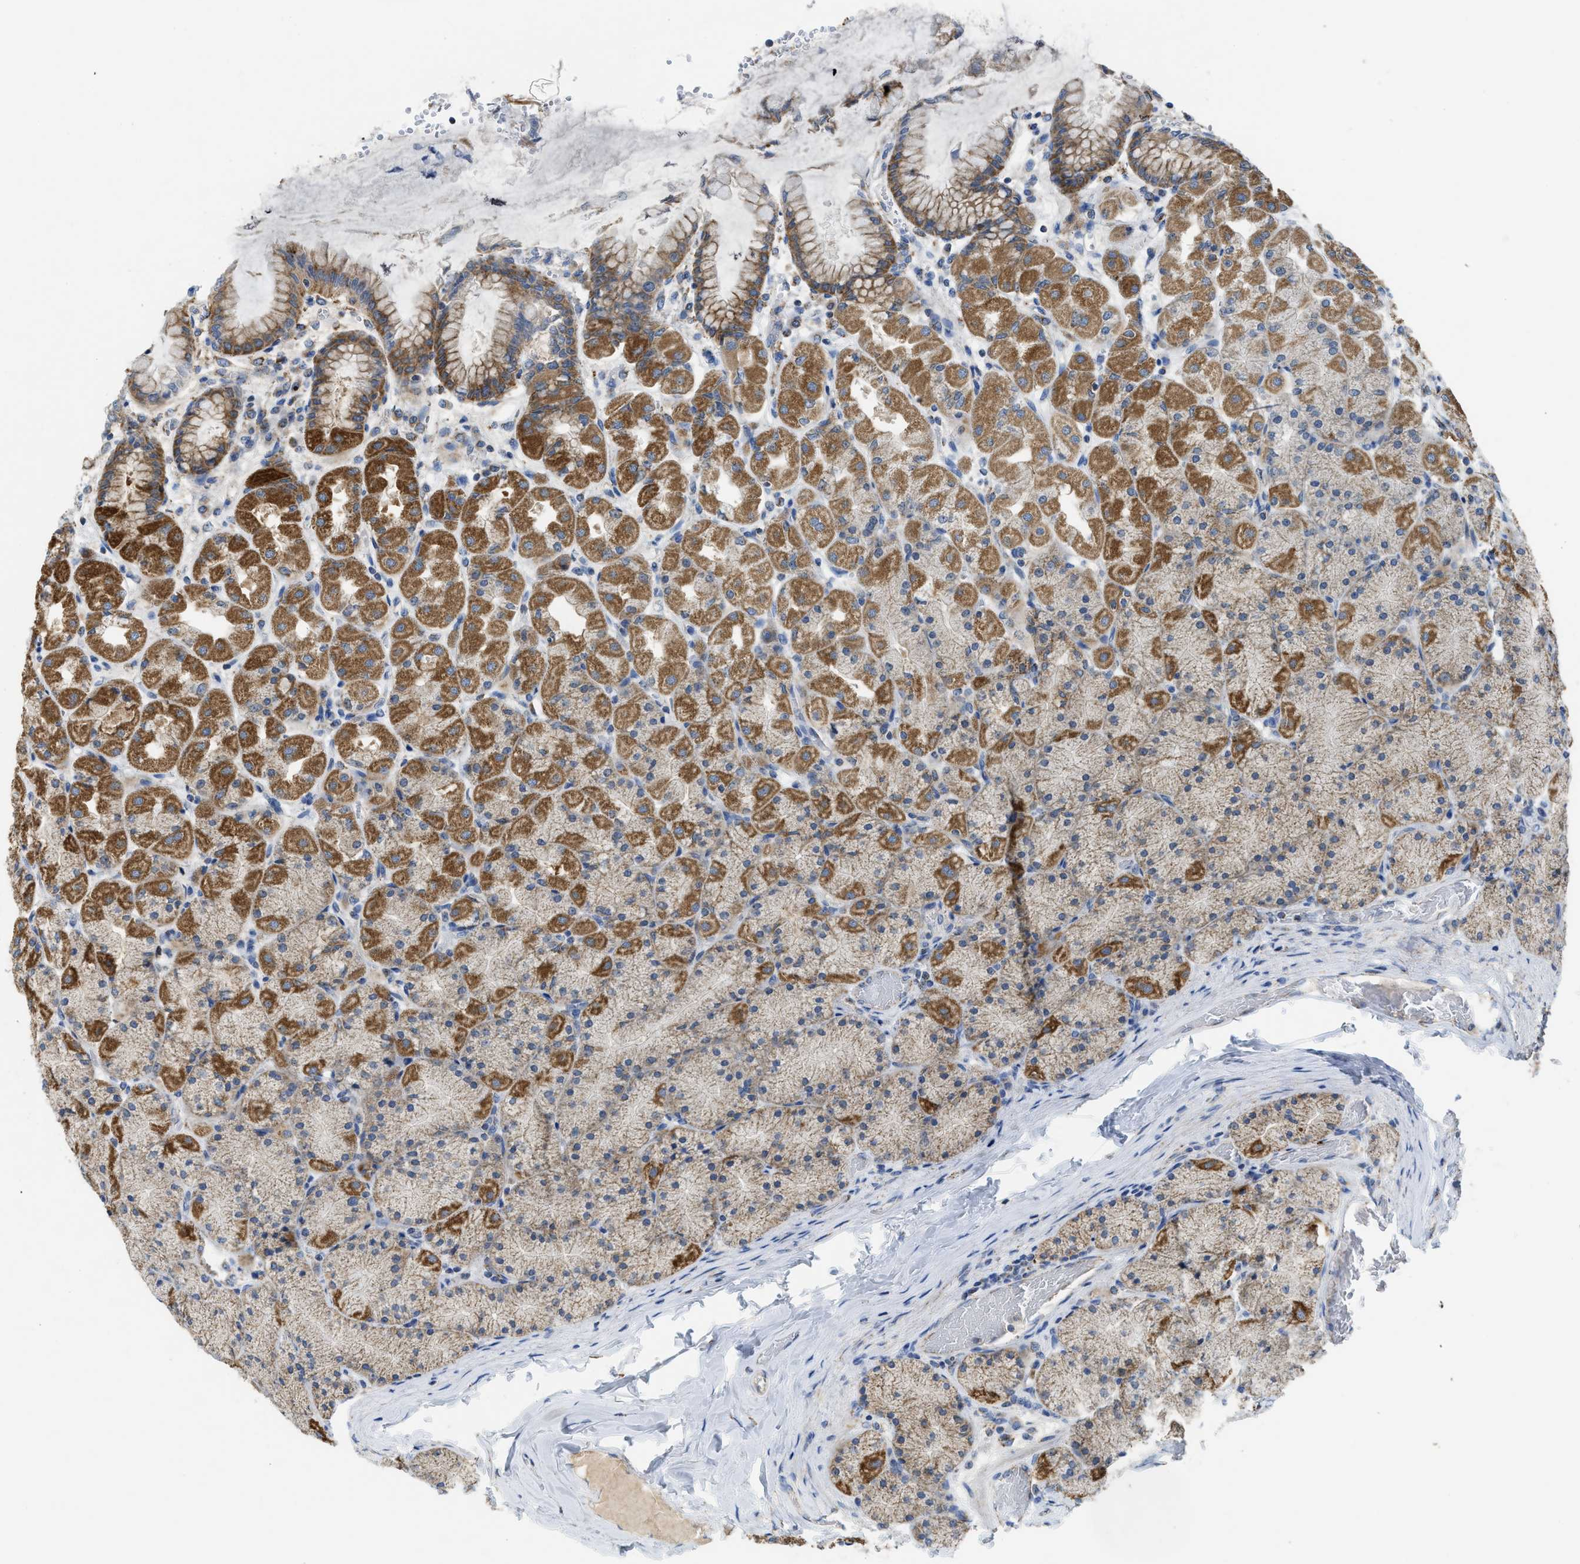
{"staining": {"intensity": "strong", "quantity": ">75%", "location": "cytoplasmic/membranous"}, "tissue": "stomach", "cell_type": "Glandular cells", "image_type": "normal", "snomed": [{"axis": "morphology", "description": "Normal tissue, NOS"}, {"axis": "topography", "description": "Stomach, upper"}], "caption": "High-power microscopy captured an immunohistochemistry (IHC) photomicrograph of unremarkable stomach, revealing strong cytoplasmic/membranous positivity in about >75% of glandular cells. (Stains: DAB in brown, nuclei in blue, Microscopy: brightfield microscopy at high magnification).", "gene": "GATD3", "patient": {"sex": "female", "age": 56}}